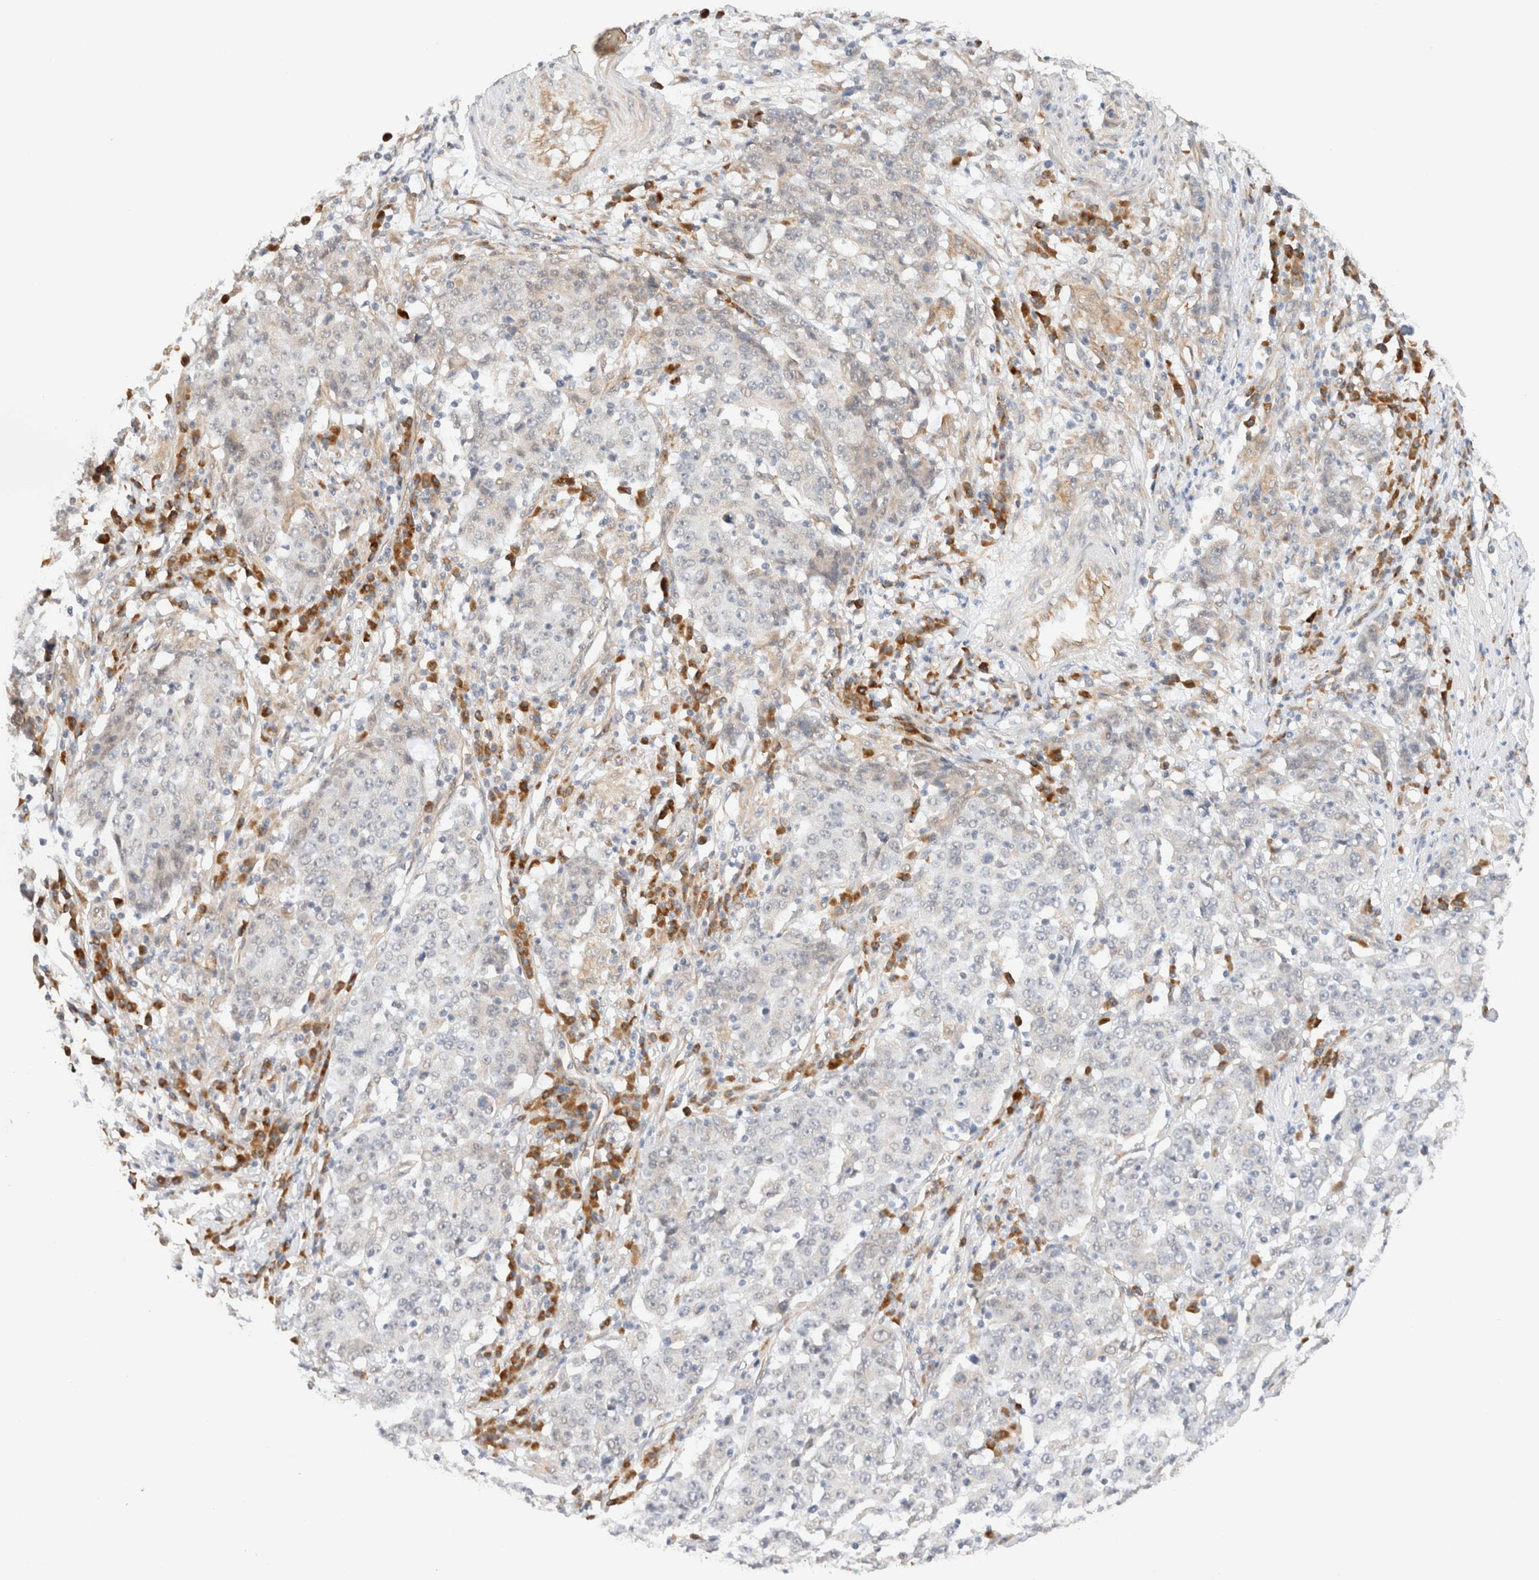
{"staining": {"intensity": "negative", "quantity": "none", "location": "none"}, "tissue": "stomach cancer", "cell_type": "Tumor cells", "image_type": "cancer", "snomed": [{"axis": "morphology", "description": "Adenocarcinoma, NOS"}, {"axis": "topography", "description": "Stomach"}], "caption": "High magnification brightfield microscopy of adenocarcinoma (stomach) stained with DAB (3,3'-diaminobenzidine) (brown) and counterstained with hematoxylin (blue): tumor cells show no significant positivity. Brightfield microscopy of immunohistochemistry (IHC) stained with DAB (3,3'-diaminobenzidine) (brown) and hematoxylin (blue), captured at high magnification.", "gene": "SYVN1", "patient": {"sex": "male", "age": 59}}